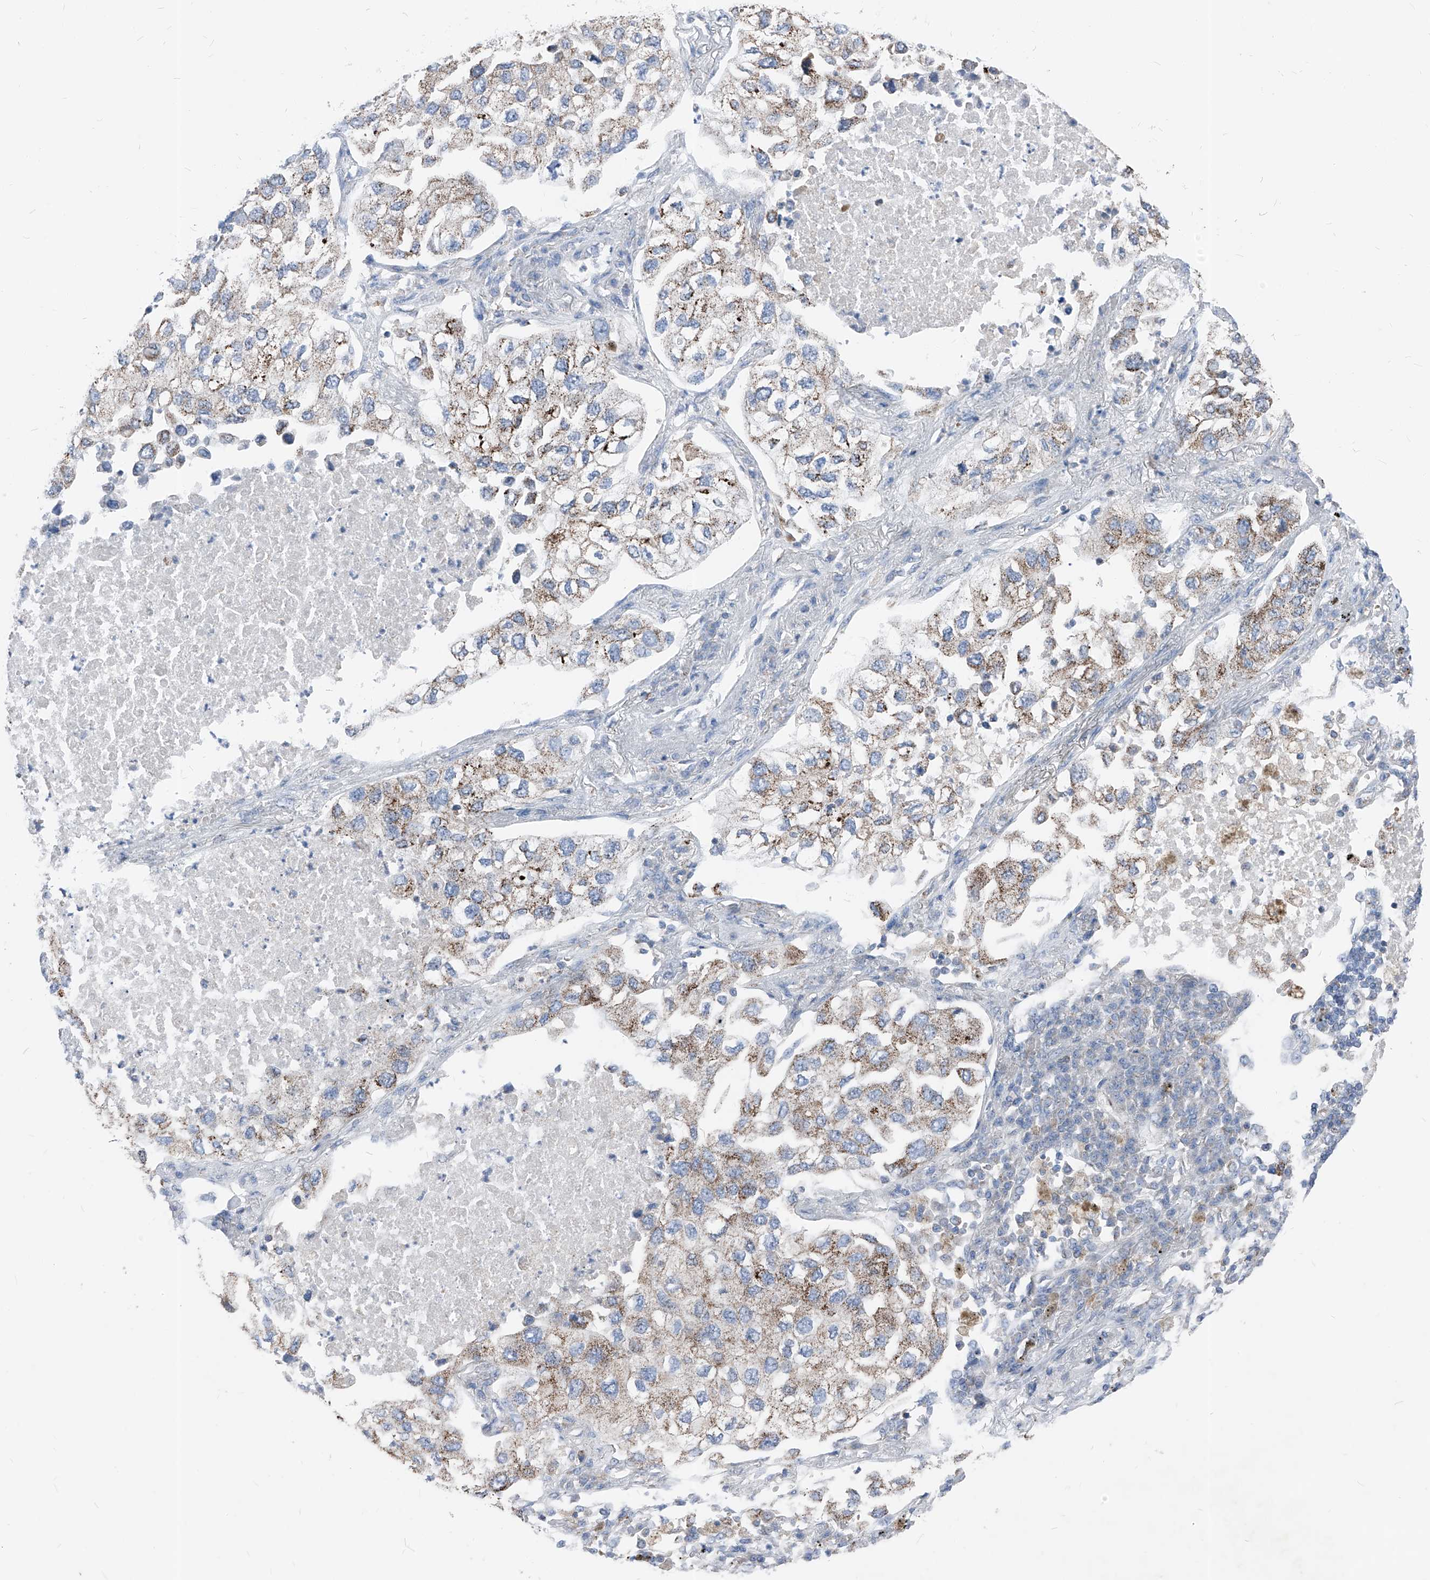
{"staining": {"intensity": "moderate", "quantity": "25%-75%", "location": "cytoplasmic/membranous"}, "tissue": "lung cancer", "cell_type": "Tumor cells", "image_type": "cancer", "snomed": [{"axis": "morphology", "description": "Adenocarcinoma, NOS"}, {"axis": "topography", "description": "Lung"}], "caption": "Immunohistochemical staining of lung cancer (adenocarcinoma) shows medium levels of moderate cytoplasmic/membranous protein positivity in approximately 25%-75% of tumor cells.", "gene": "AGPS", "patient": {"sex": "male", "age": 63}}